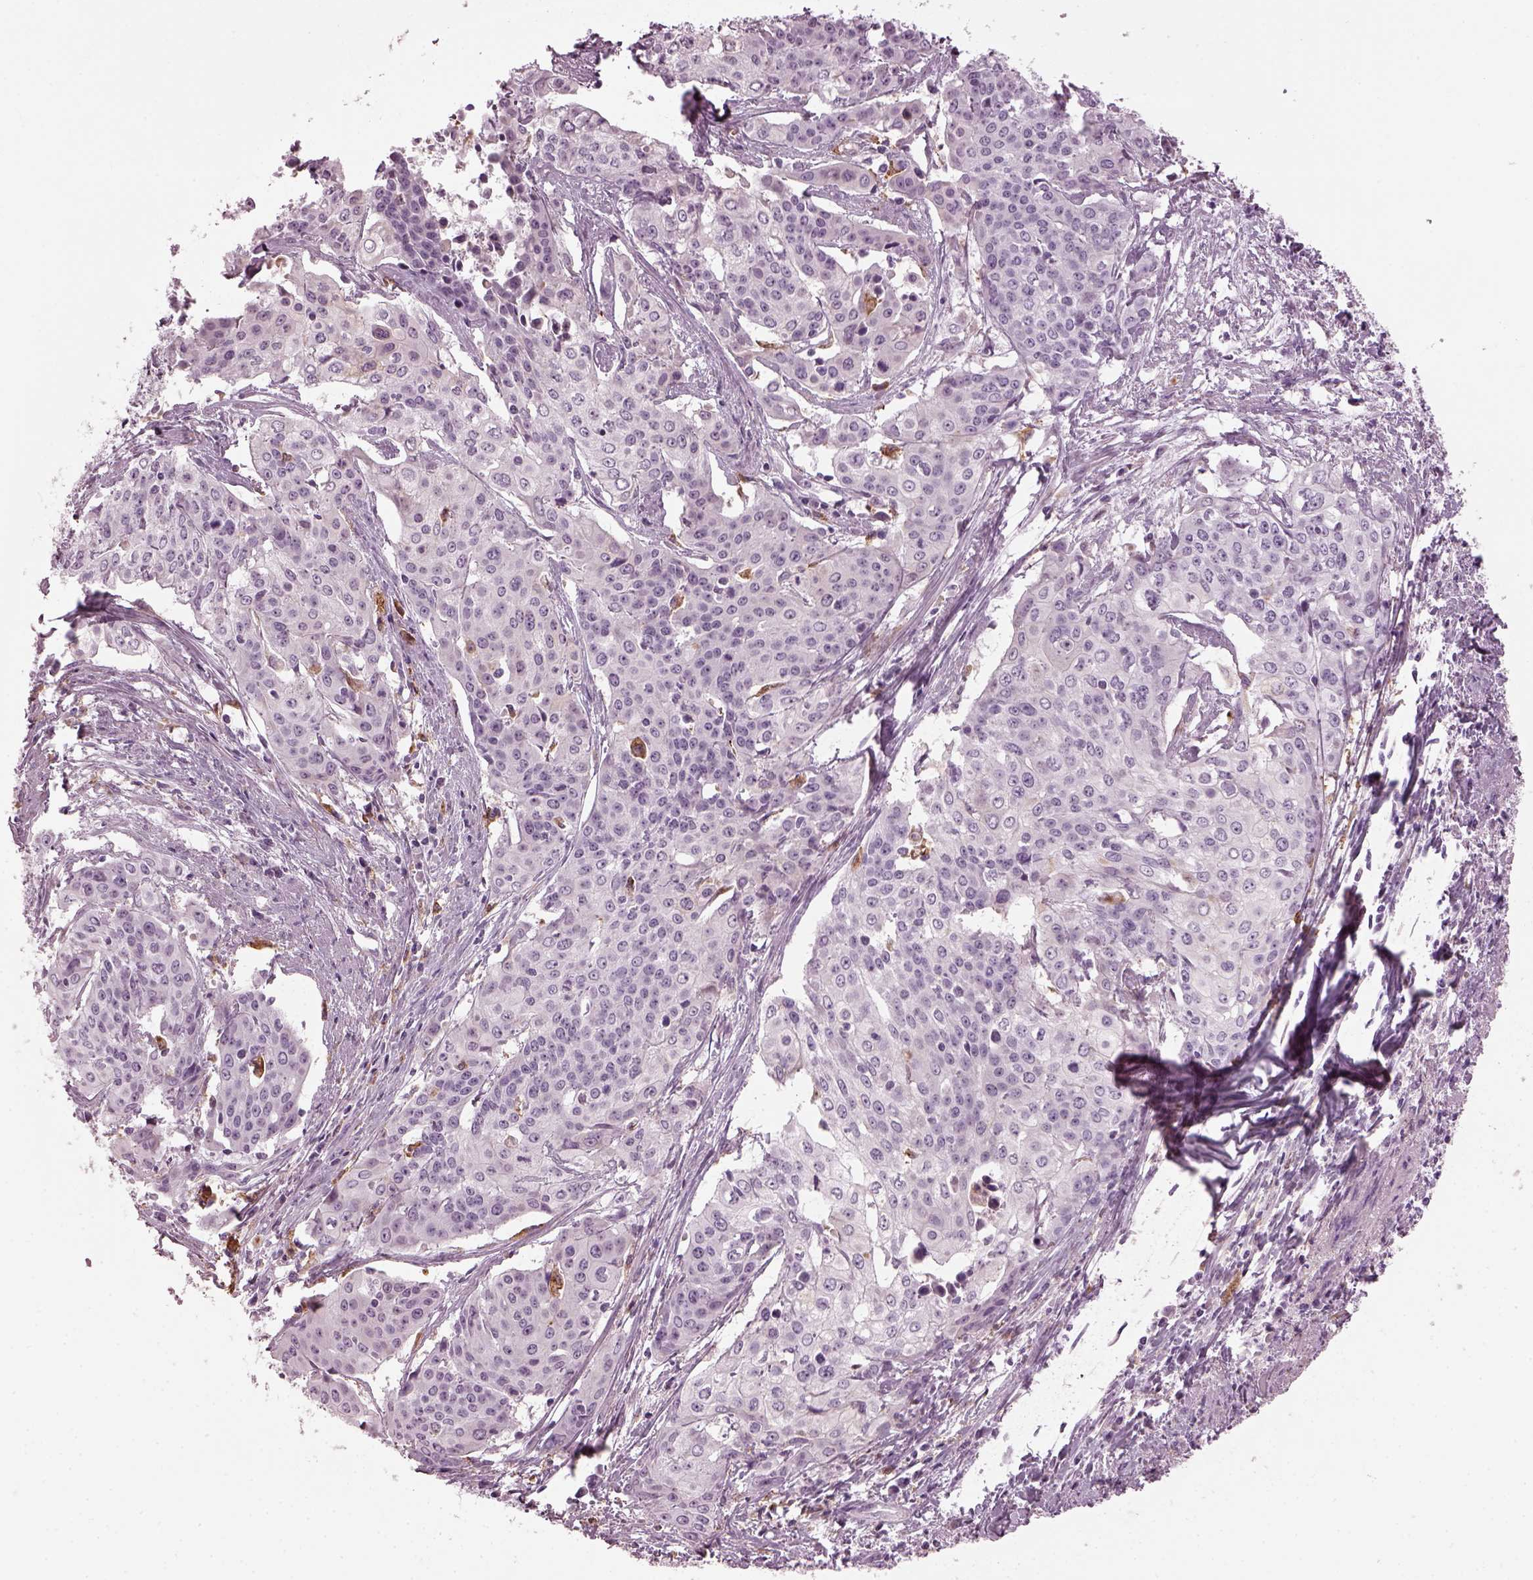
{"staining": {"intensity": "negative", "quantity": "none", "location": "none"}, "tissue": "cervical cancer", "cell_type": "Tumor cells", "image_type": "cancer", "snomed": [{"axis": "morphology", "description": "Squamous cell carcinoma, NOS"}, {"axis": "topography", "description": "Cervix"}], "caption": "There is no significant positivity in tumor cells of cervical cancer (squamous cell carcinoma).", "gene": "TMEM231", "patient": {"sex": "female", "age": 39}}